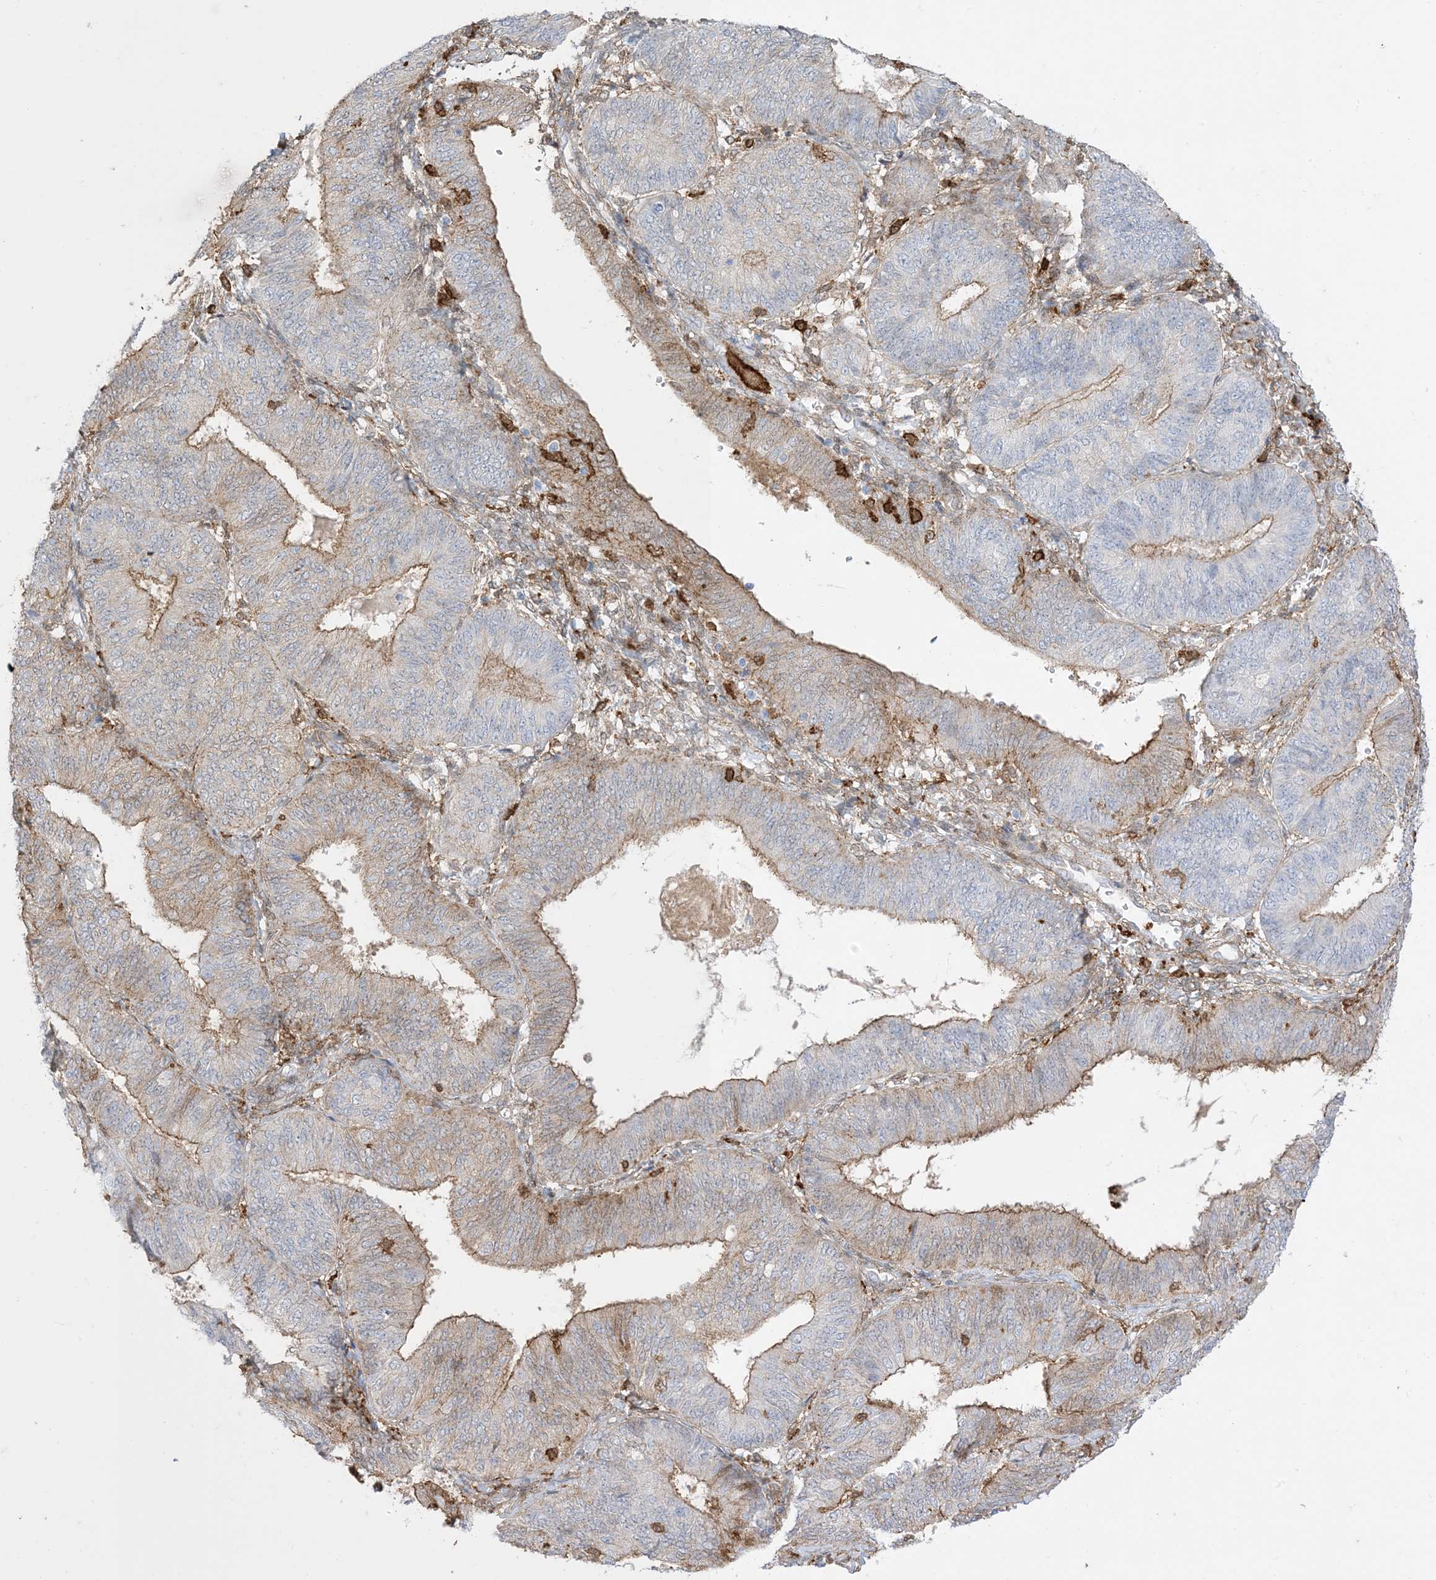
{"staining": {"intensity": "moderate", "quantity": ">75%", "location": "cytoplasmic/membranous"}, "tissue": "endometrial cancer", "cell_type": "Tumor cells", "image_type": "cancer", "snomed": [{"axis": "morphology", "description": "Adenocarcinoma, NOS"}, {"axis": "topography", "description": "Endometrium"}], "caption": "This micrograph displays IHC staining of human endometrial cancer, with medium moderate cytoplasmic/membranous expression in approximately >75% of tumor cells.", "gene": "GSN", "patient": {"sex": "female", "age": 58}}